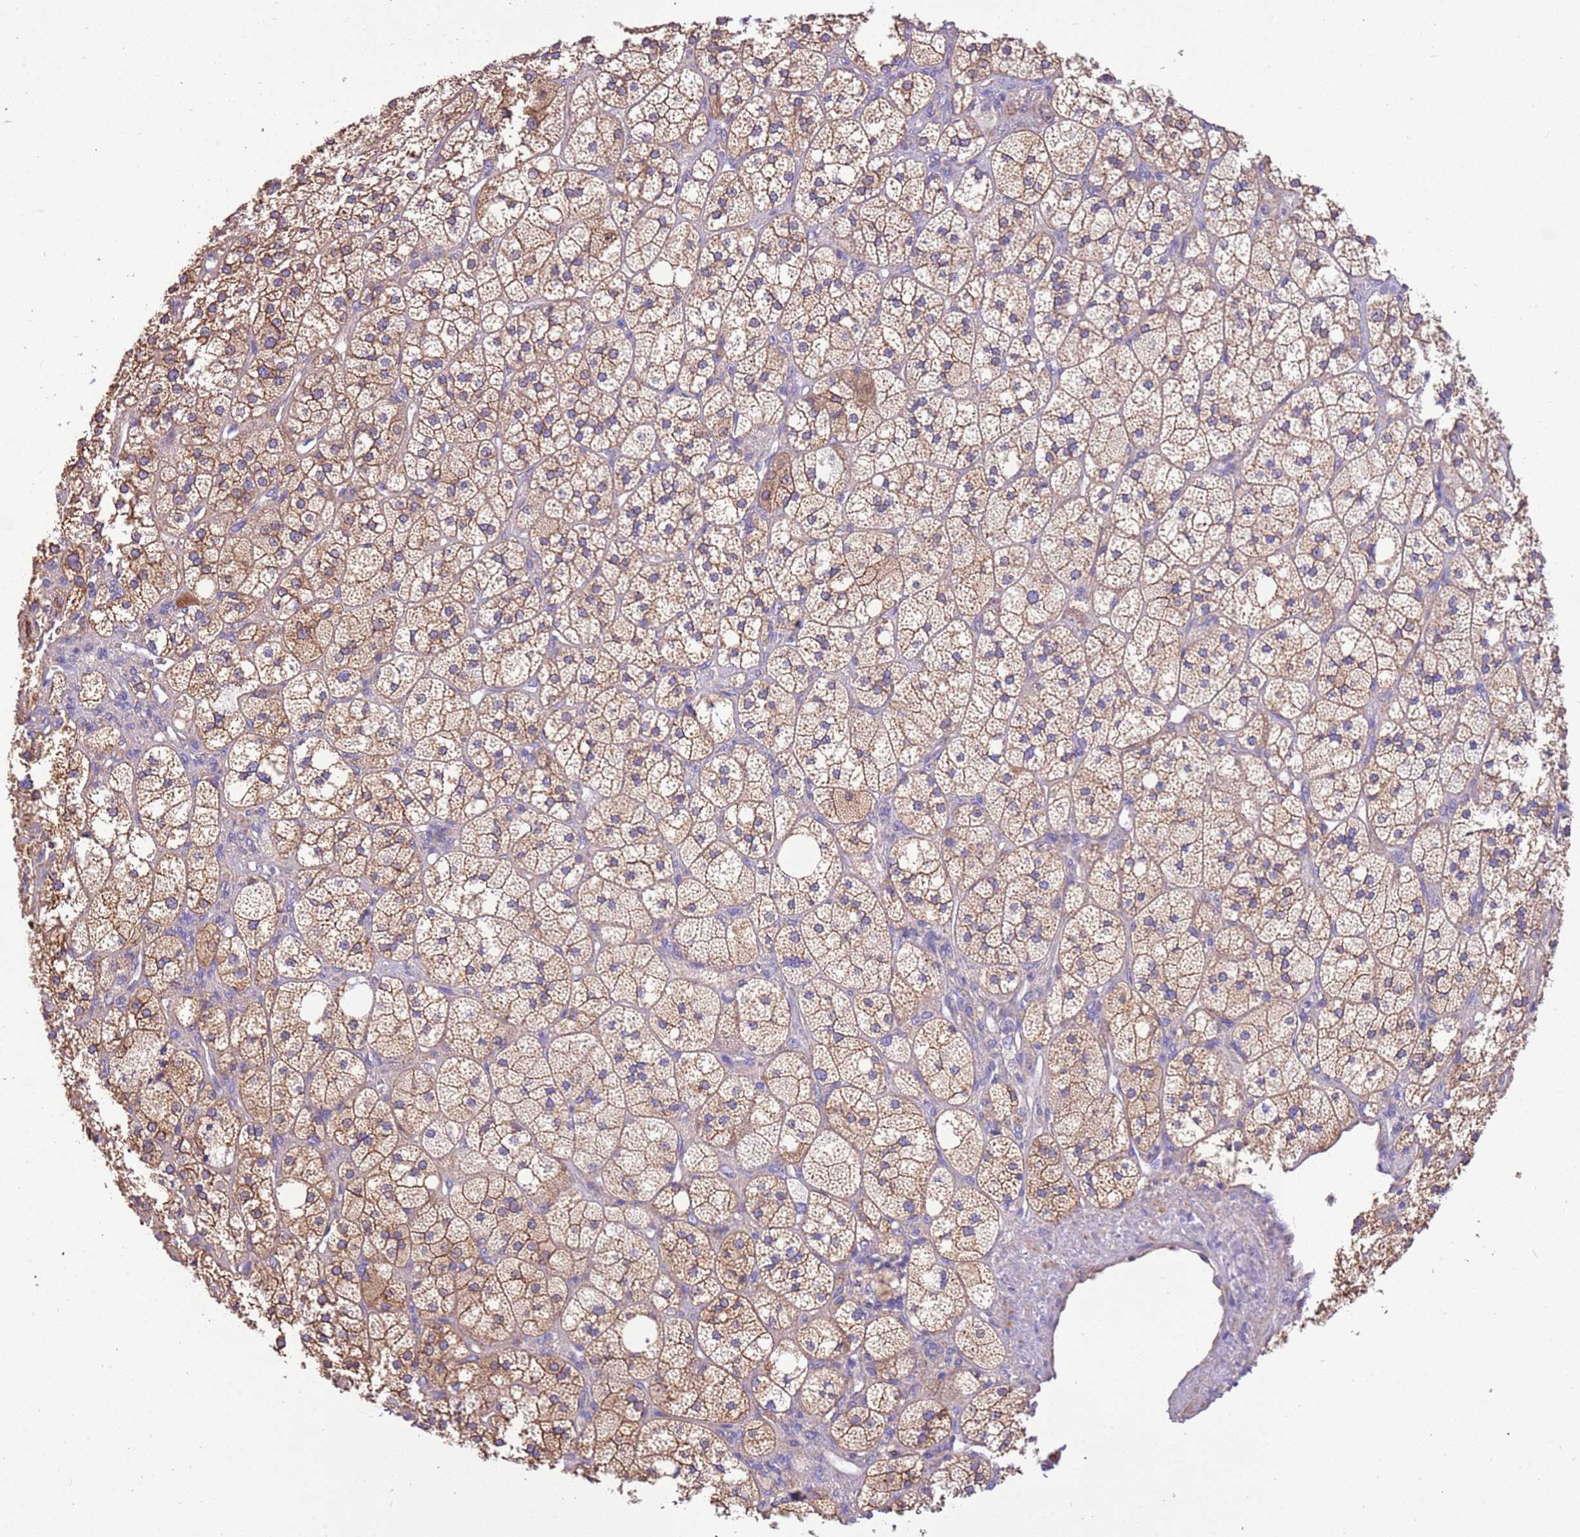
{"staining": {"intensity": "moderate", "quantity": ">75%", "location": "cytoplasmic/membranous"}, "tissue": "adrenal gland", "cell_type": "Glandular cells", "image_type": "normal", "snomed": [{"axis": "morphology", "description": "Normal tissue, NOS"}, {"axis": "topography", "description": "Adrenal gland"}], "caption": "Protein analysis of benign adrenal gland reveals moderate cytoplasmic/membranous expression in approximately >75% of glandular cells. The protein of interest is stained brown, and the nuclei are stained in blue (DAB IHC with brightfield microscopy, high magnification).", "gene": "NAALADL1", "patient": {"sex": "male", "age": 61}}